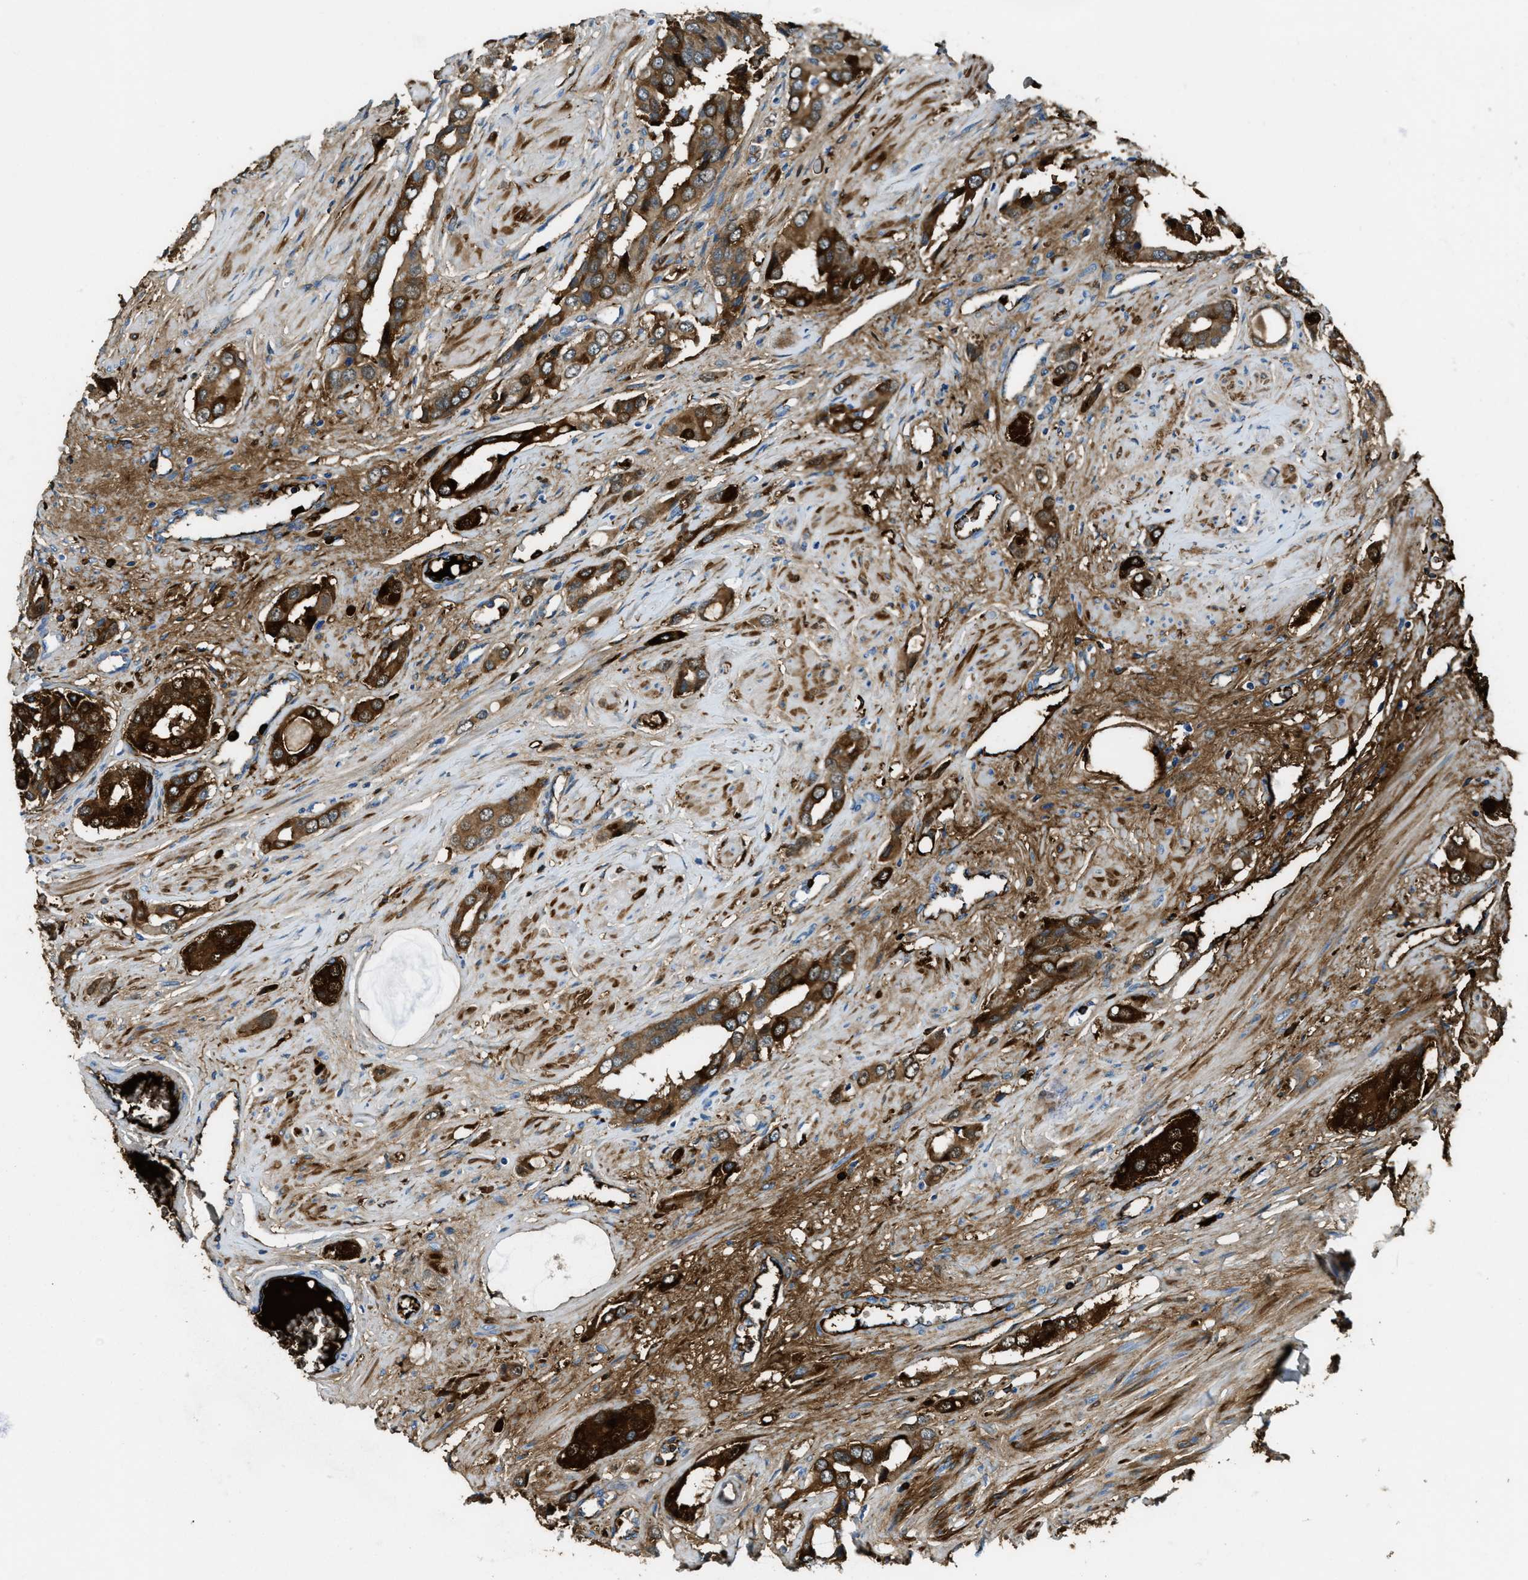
{"staining": {"intensity": "strong", "quantity": ">75%", "location": "cytoplasmic/membranous"}, "tissue": "prostate cancer", "cell_type": "Tumor cells", "image_type": "cancer", "snomed": [{"axis": "morphology", "description": "Adenocarcinoma, High grade"}, {"axis": "topography", "description": "Prostate"}], "caption": "Immunohistochemical staining of human prostate adenocarcinoma (high-grade) shows strong cytoplasmic/membranous protein staining in approximately >75% of tumor cells.", "gene": "TRIM59", "patient": {"sex": "male", "age": 52}}